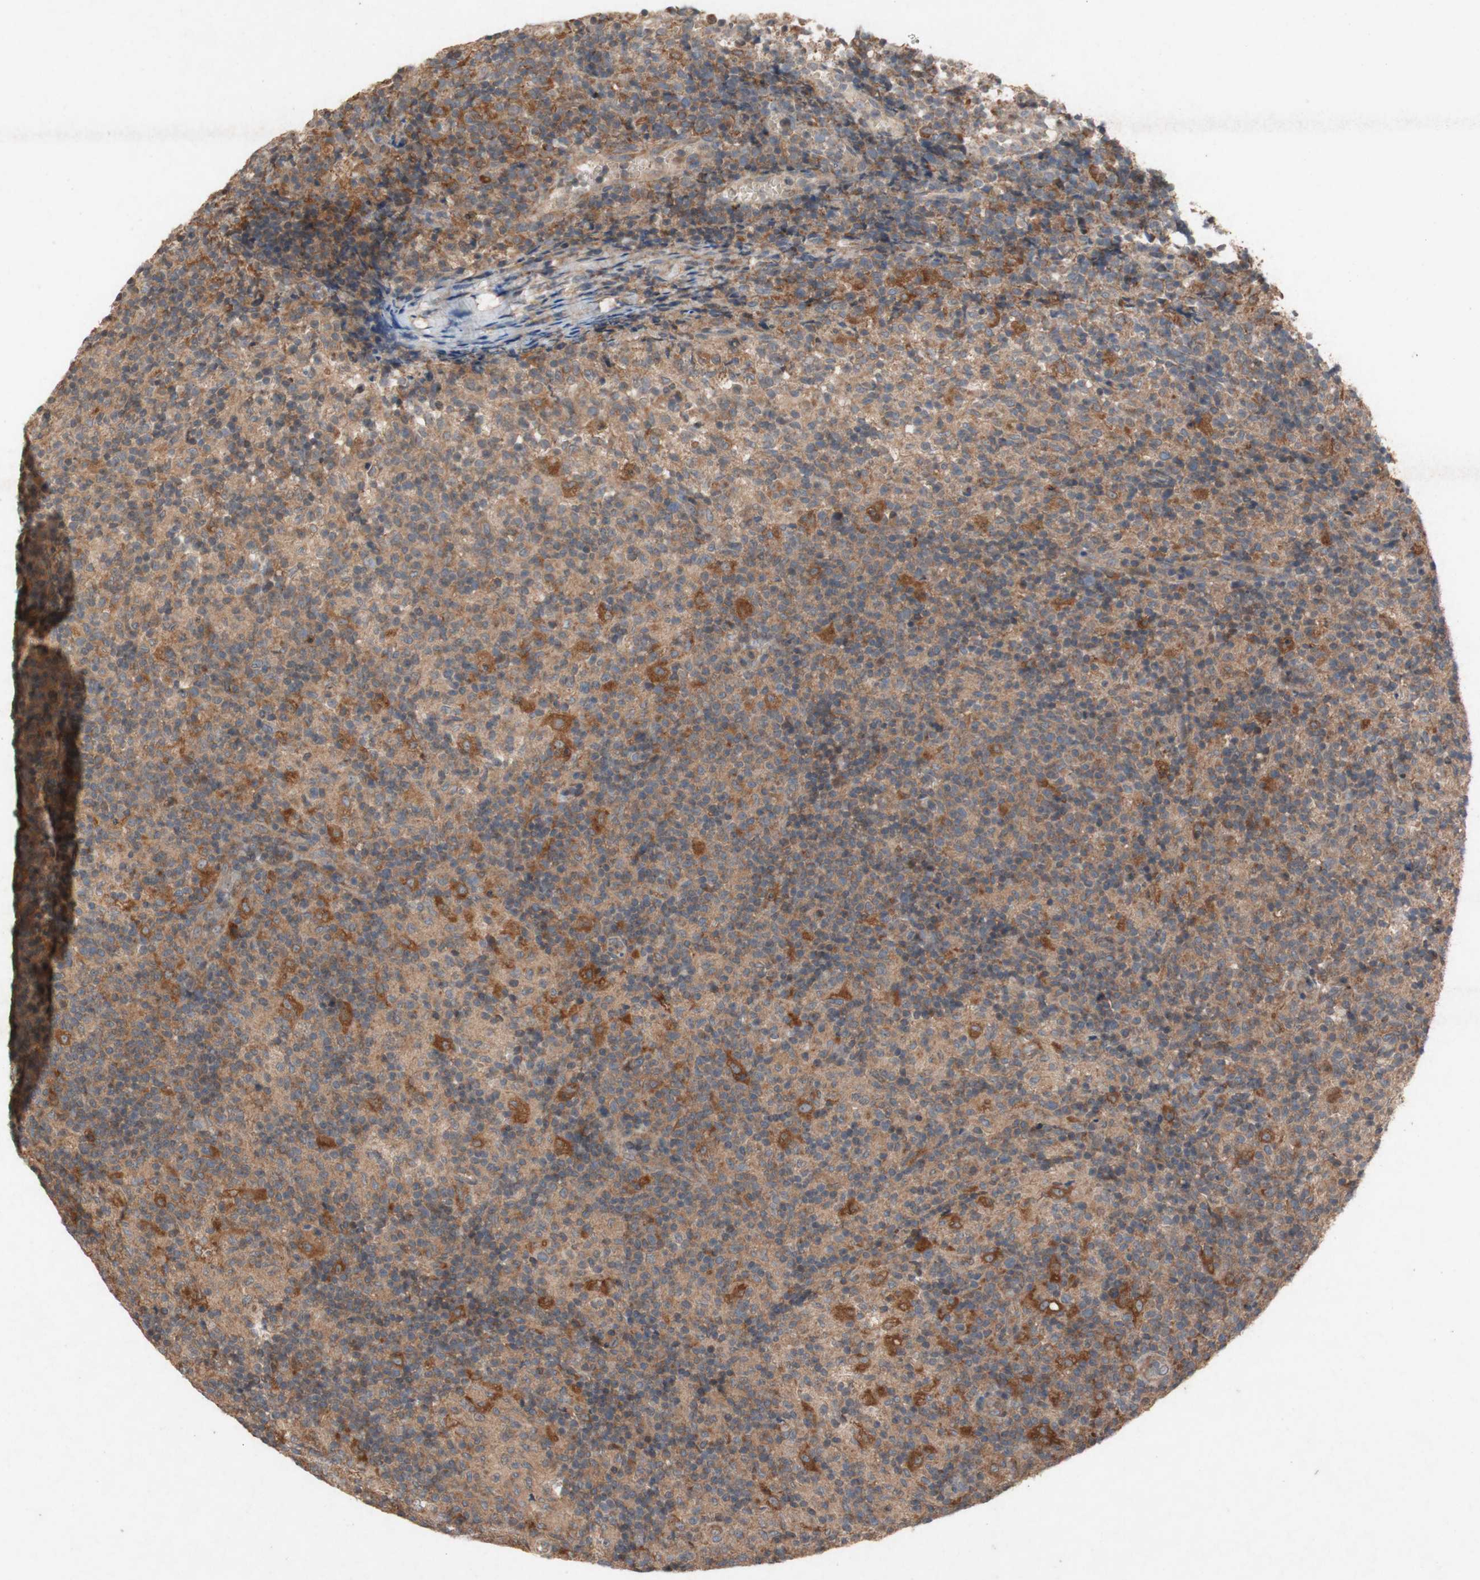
{"staining": {"intensity": "moderate", "quantity": "<25%", "location": "cytoplasmic/membranous"}, "tissue": "lymph node", "cell_type": "Germinal center cells", "image_type": "normal", "snomed": [{"axis": "morphology", "description": "Normal tissue, NOS"}, {"axis": "morphology", "description": "Inflammation, NOS"}, {"axis": "topography", "description": "Lymph node"}], "caption": "Immunohistochemistry photomicrograph of benign lymph node stained for a protein (brown), which shows low levels of moderate cytoplasmic/membranous staining in approximately <25% of germinal center cells.", "gene": "ATP6V1F", "patient": {"sex": "male", "age": 55}}